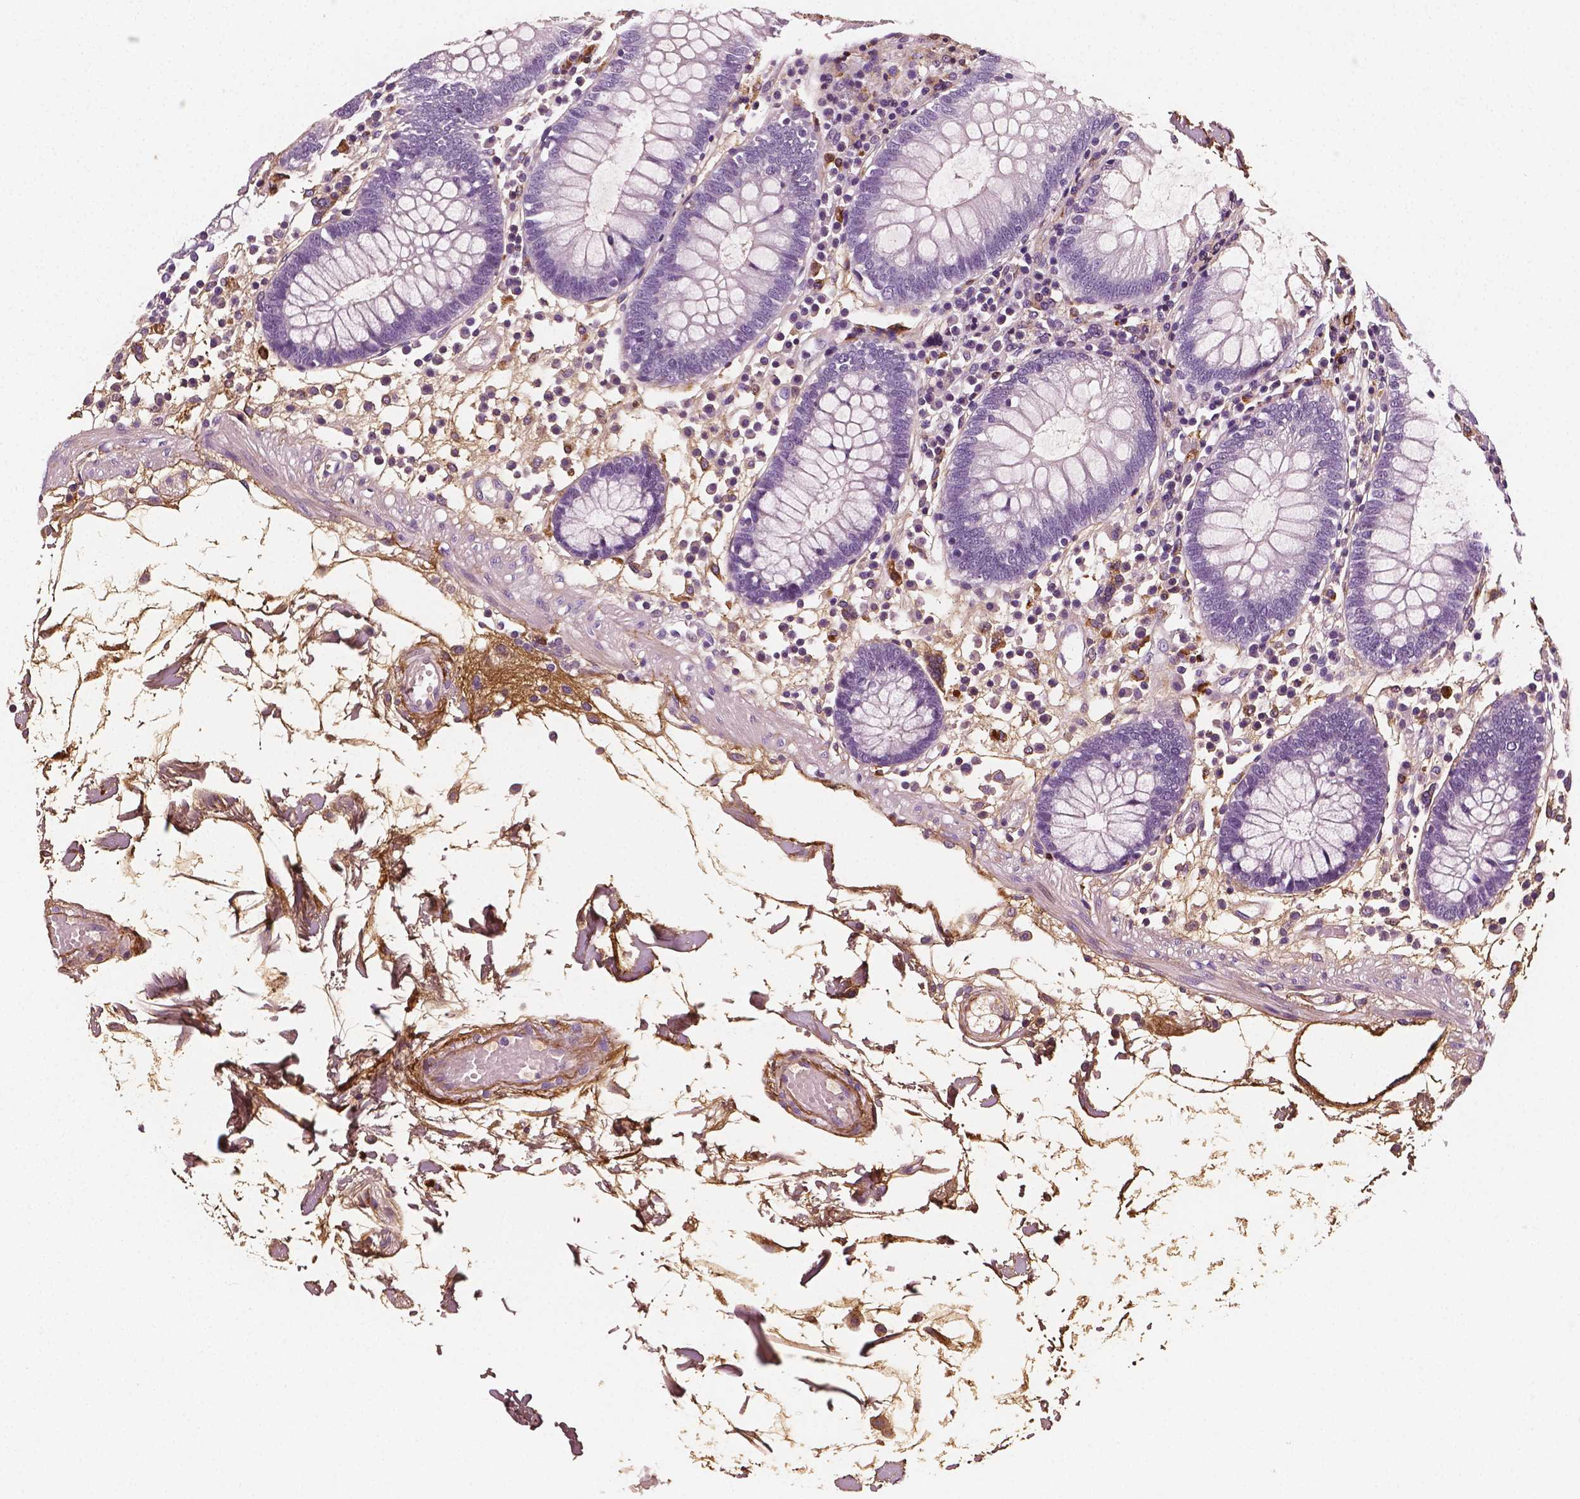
{"staining": {"intensity": "moderate", "quantity": ">75%", "location": "cytoplasmic/membranous"}, "tissue": "colon", "cell_type": "Endothelial cells", "image_type": "normal", "snomed": [{"axis": "morphology", "description": "Normal tissue, NOS"}, {"axis": "morphology", "description": "Adenocarcinoma, NOS"}, {"axis": "topography", "description": "Colon"}], "caption": "Brown immunohistochemical staining in unremarkable human colon exhibits moderate cytoplasmic/membranous expression in approximately >75% of endothelial cells.", "gene": "FBLN1", "patient": {"sex": "male", "age": 83}}